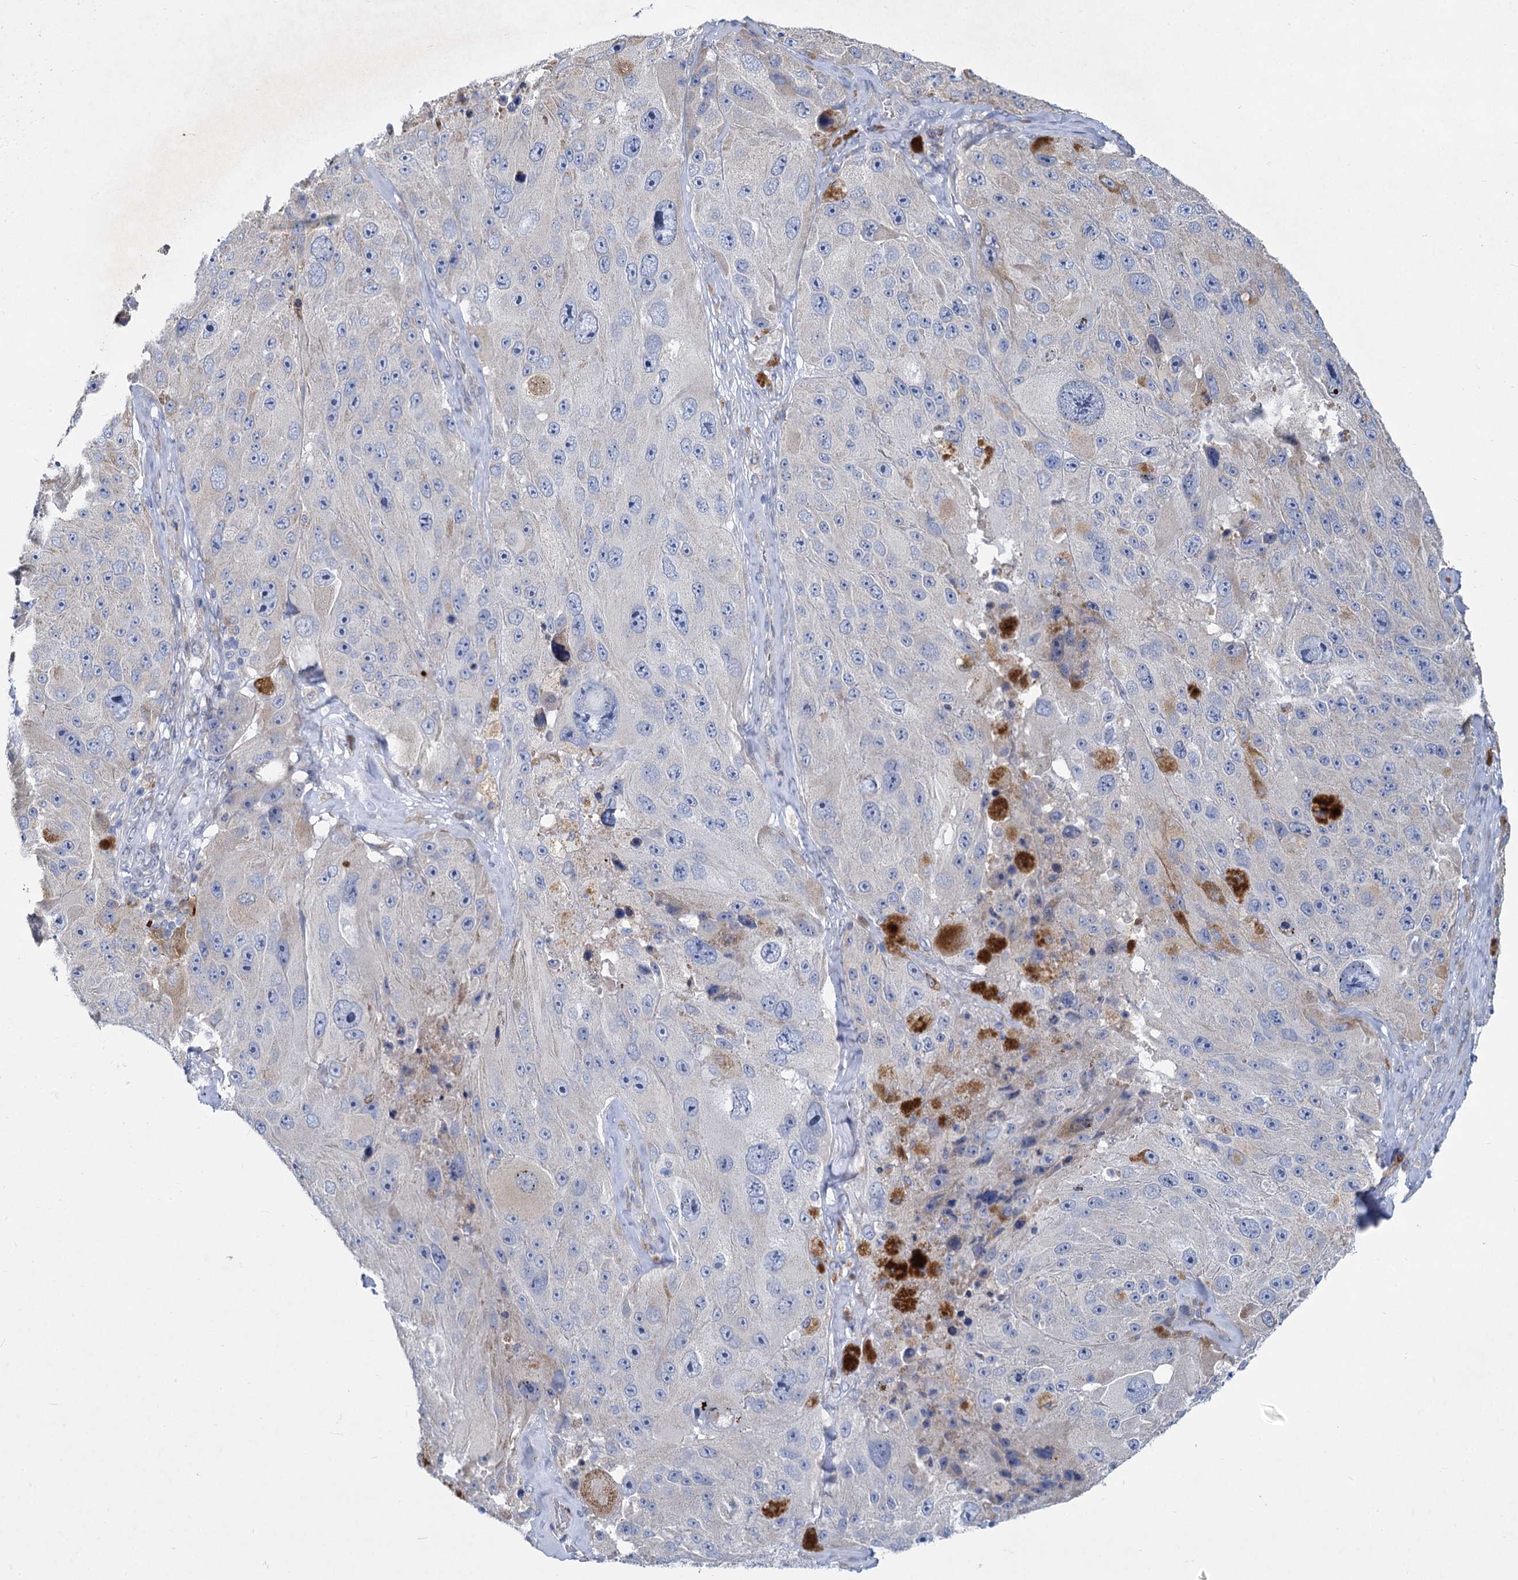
{"staining": {"intensity": "negative", "quantity": "none", "location": "none"}, "tissue": "melanoma", "cell_type": "Tumor cells", "image_type": "cancer", "snomed": [{"axis": "morphology", "description": "Malignant melanoma, Metastatic site"}, {"axis": "topography", "description": "Lymph node"}], "caption": "Immunohistochemical staining of human melanoma reveals no significant positivity in tumor cells. The staining was performed using DAB (3,3'-diaminobenzidine) to visualize the protein expression in brown, while the nuclei were stained in blue with hematoxylin (Magnification: 20x).", "gene": "PRSS35", "patient": {"sex": "male", "age": 62}}